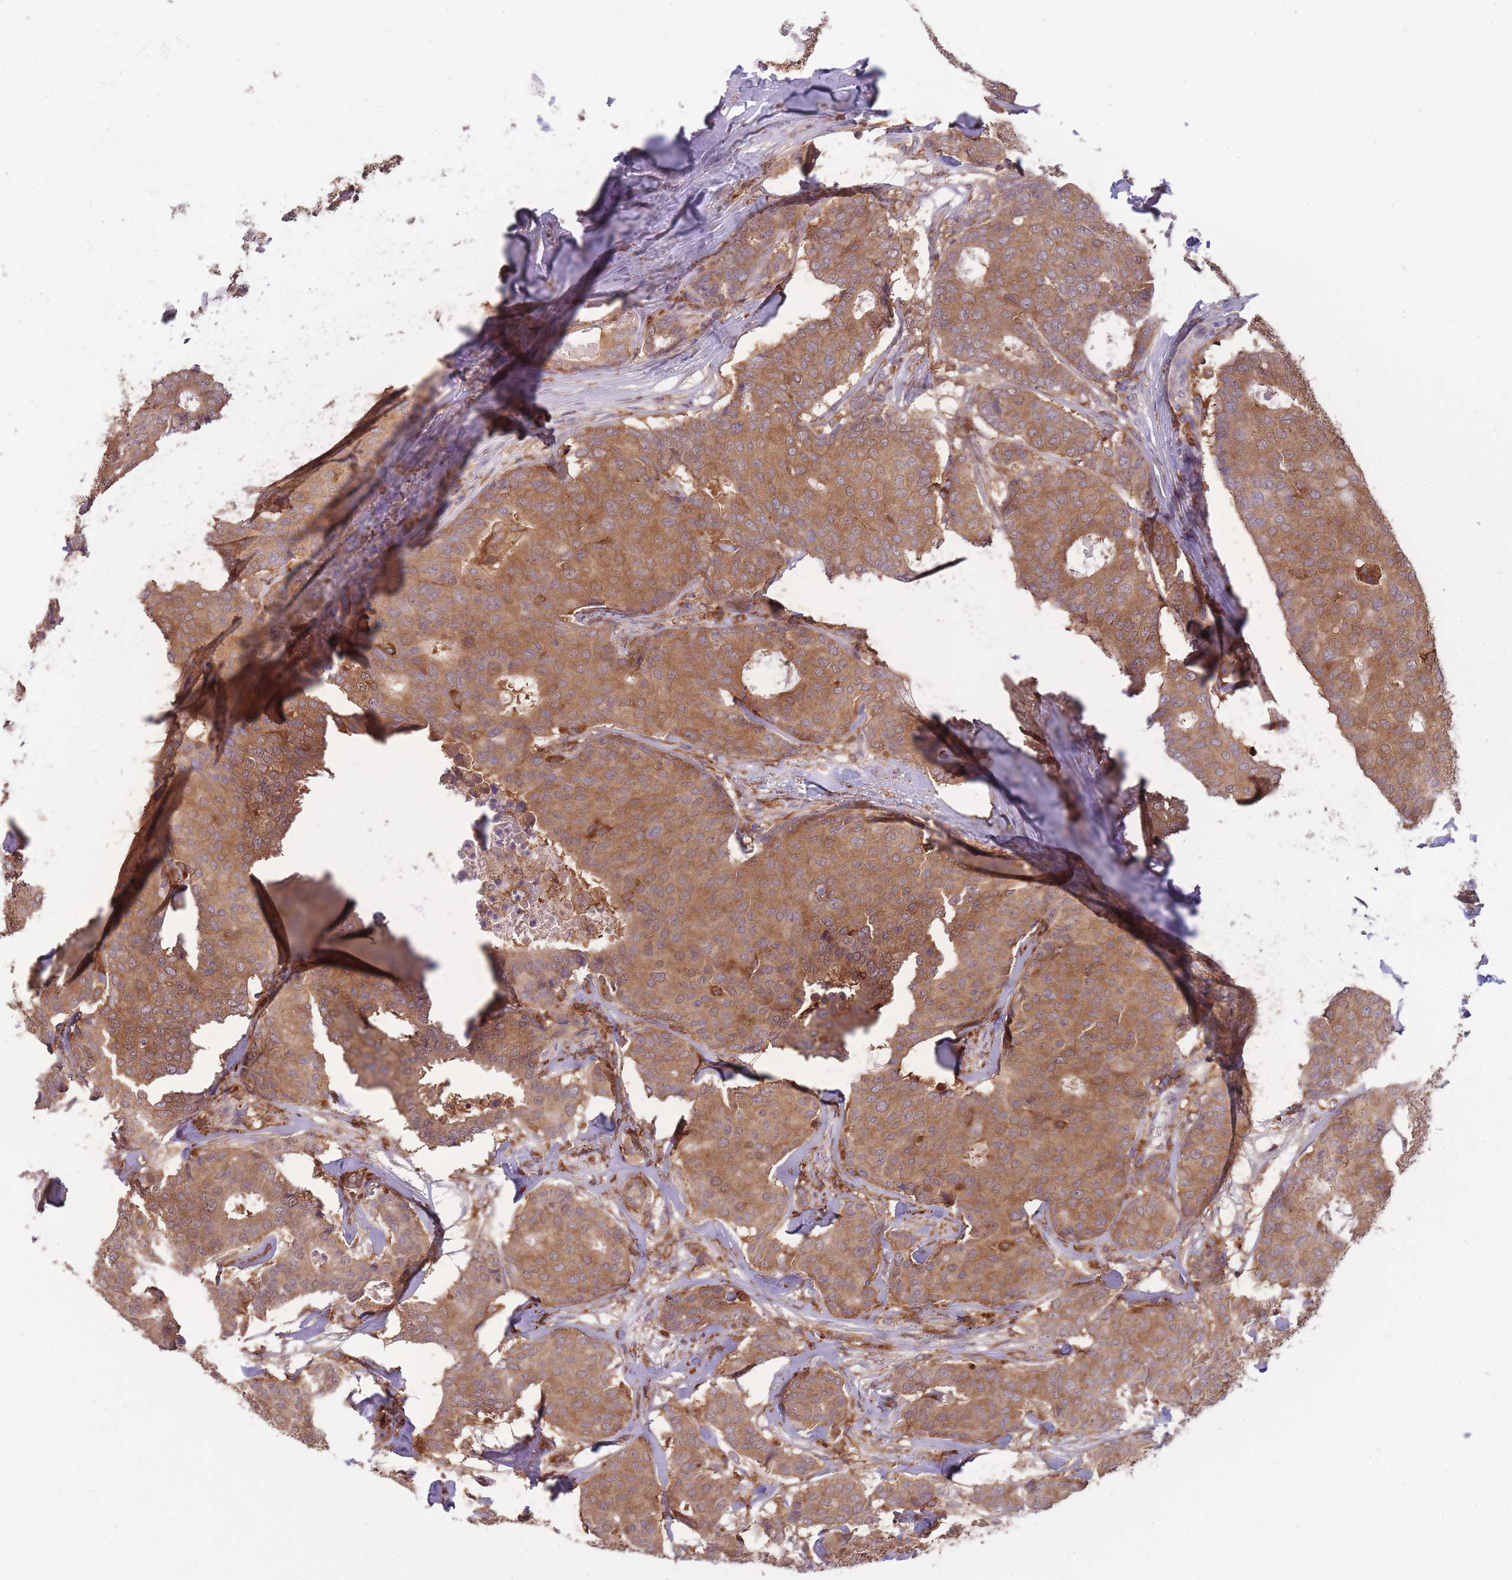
{"staining": {"intensity": "moderate", "quantity": ">75%", "location": "cytoplasmic/membranous"}, "tissue": "breast cancer", "cell_type": "Tumor cells", "image_type": "cancer", "snomed": [{"axis": "morphology", "description": "Duct carcinoma"}, {"axis": "topography", "description": "Breast"}], "caption": "This is an image of immunohistochemistry (IHC) staining of breast invasive ductal carcinoma, which shows moderate positivity in the cytoplasmic/membranous of tumor cells.", "gene": "GMIP", "patient": {"sex": "female", "age": 75}}